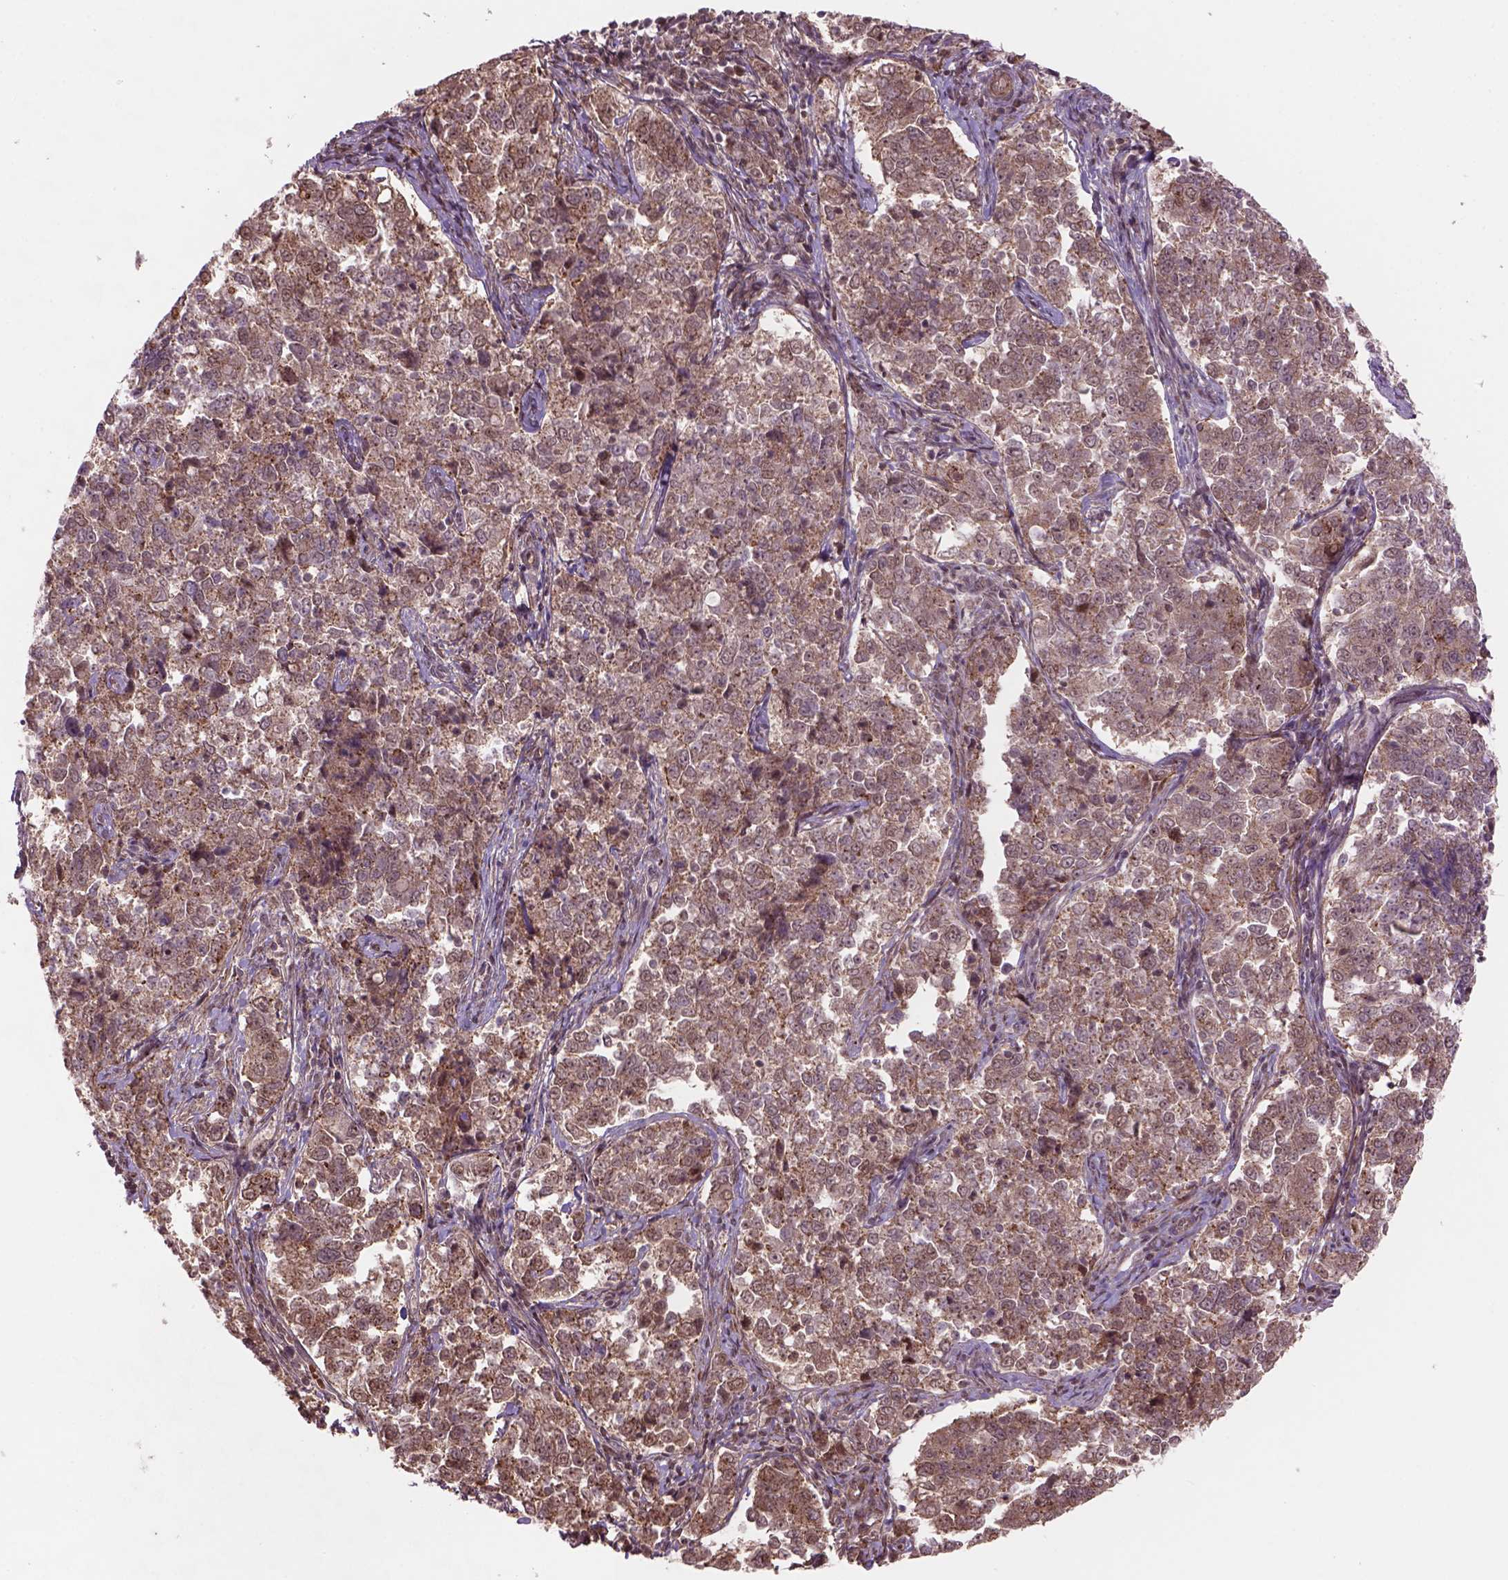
{"staining": {"intensity": "weak", "quantity": ">75%", "location": "cytoplasmic/membranous,nuclear"}, "tissue": "endometrial cancer", "cell_type": "Tumor cells", "image_type": "cancer", "snomed": [{"axis": "morphology", "description": "Adenocarcinoma, NOS"}, {"axis": "topography", "description": "Endometrium"}], "caption": "Weak cytoplasmic/membranous and nuclear expression is seen in approximately >75% of tumor cells in endometrial adenocarcinoma.", "gene": "PSMD11", "patient": {"sex": "female", "age": 43}}